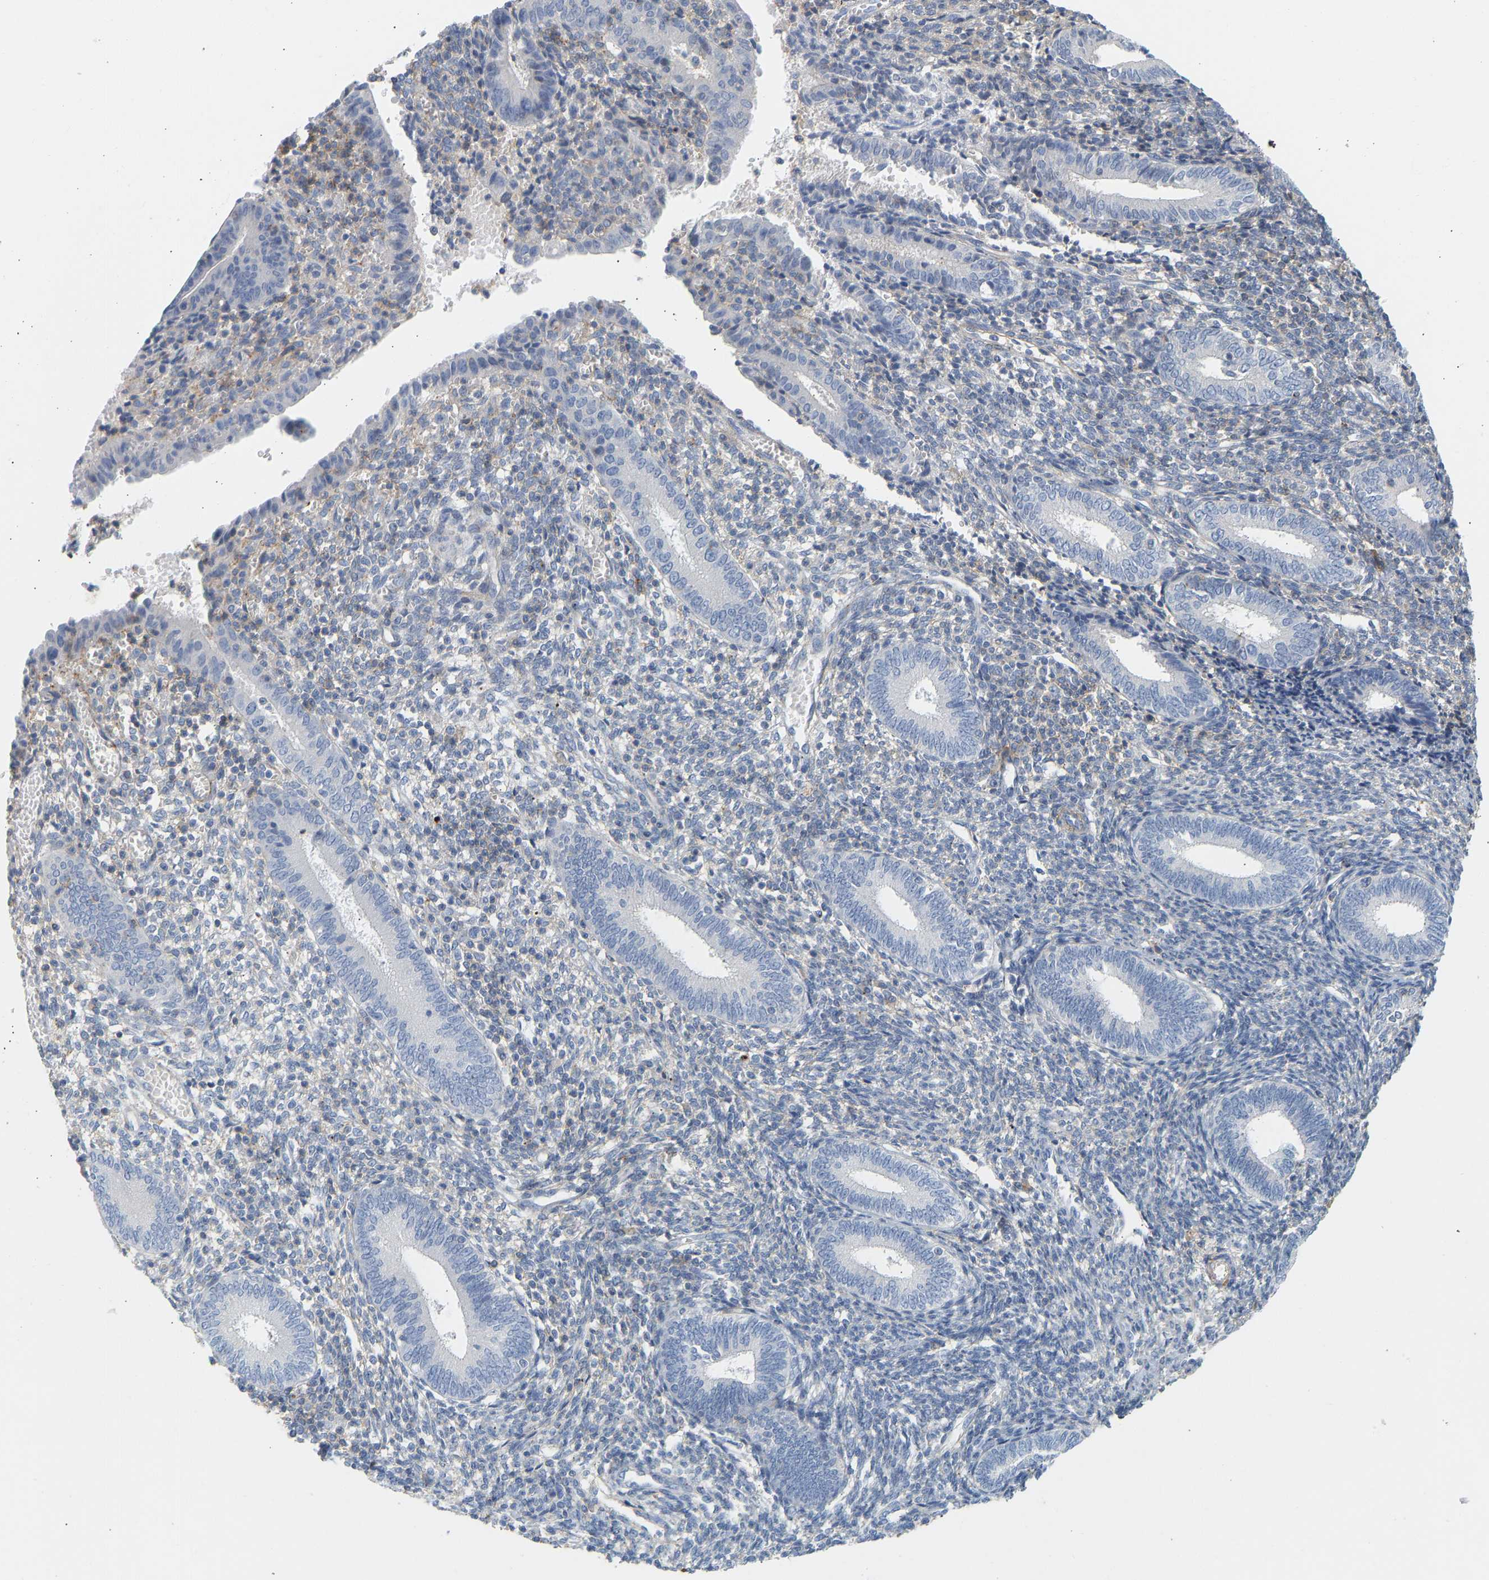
{"staining": {"intensity": "moderate", "quantity": "<25%", "location": "cytoplasmic/membranous"}, "tissue": "endometrium", "cell_type": "Cells in endometrial stroma", "image_type": "normal", "snomed": [{"axis": "morphology", "description": "Normal tissue, NOS"}, {"axis": "topography", "description": "Endometrium"}], "caption": "Endometrium stained with IHC displays moderate cytoplasmic/membranous staining in approximately <25% of cells in endometrial stroma.", "gene": "BVES", "patient": {"sex": "female", "age": 41}}